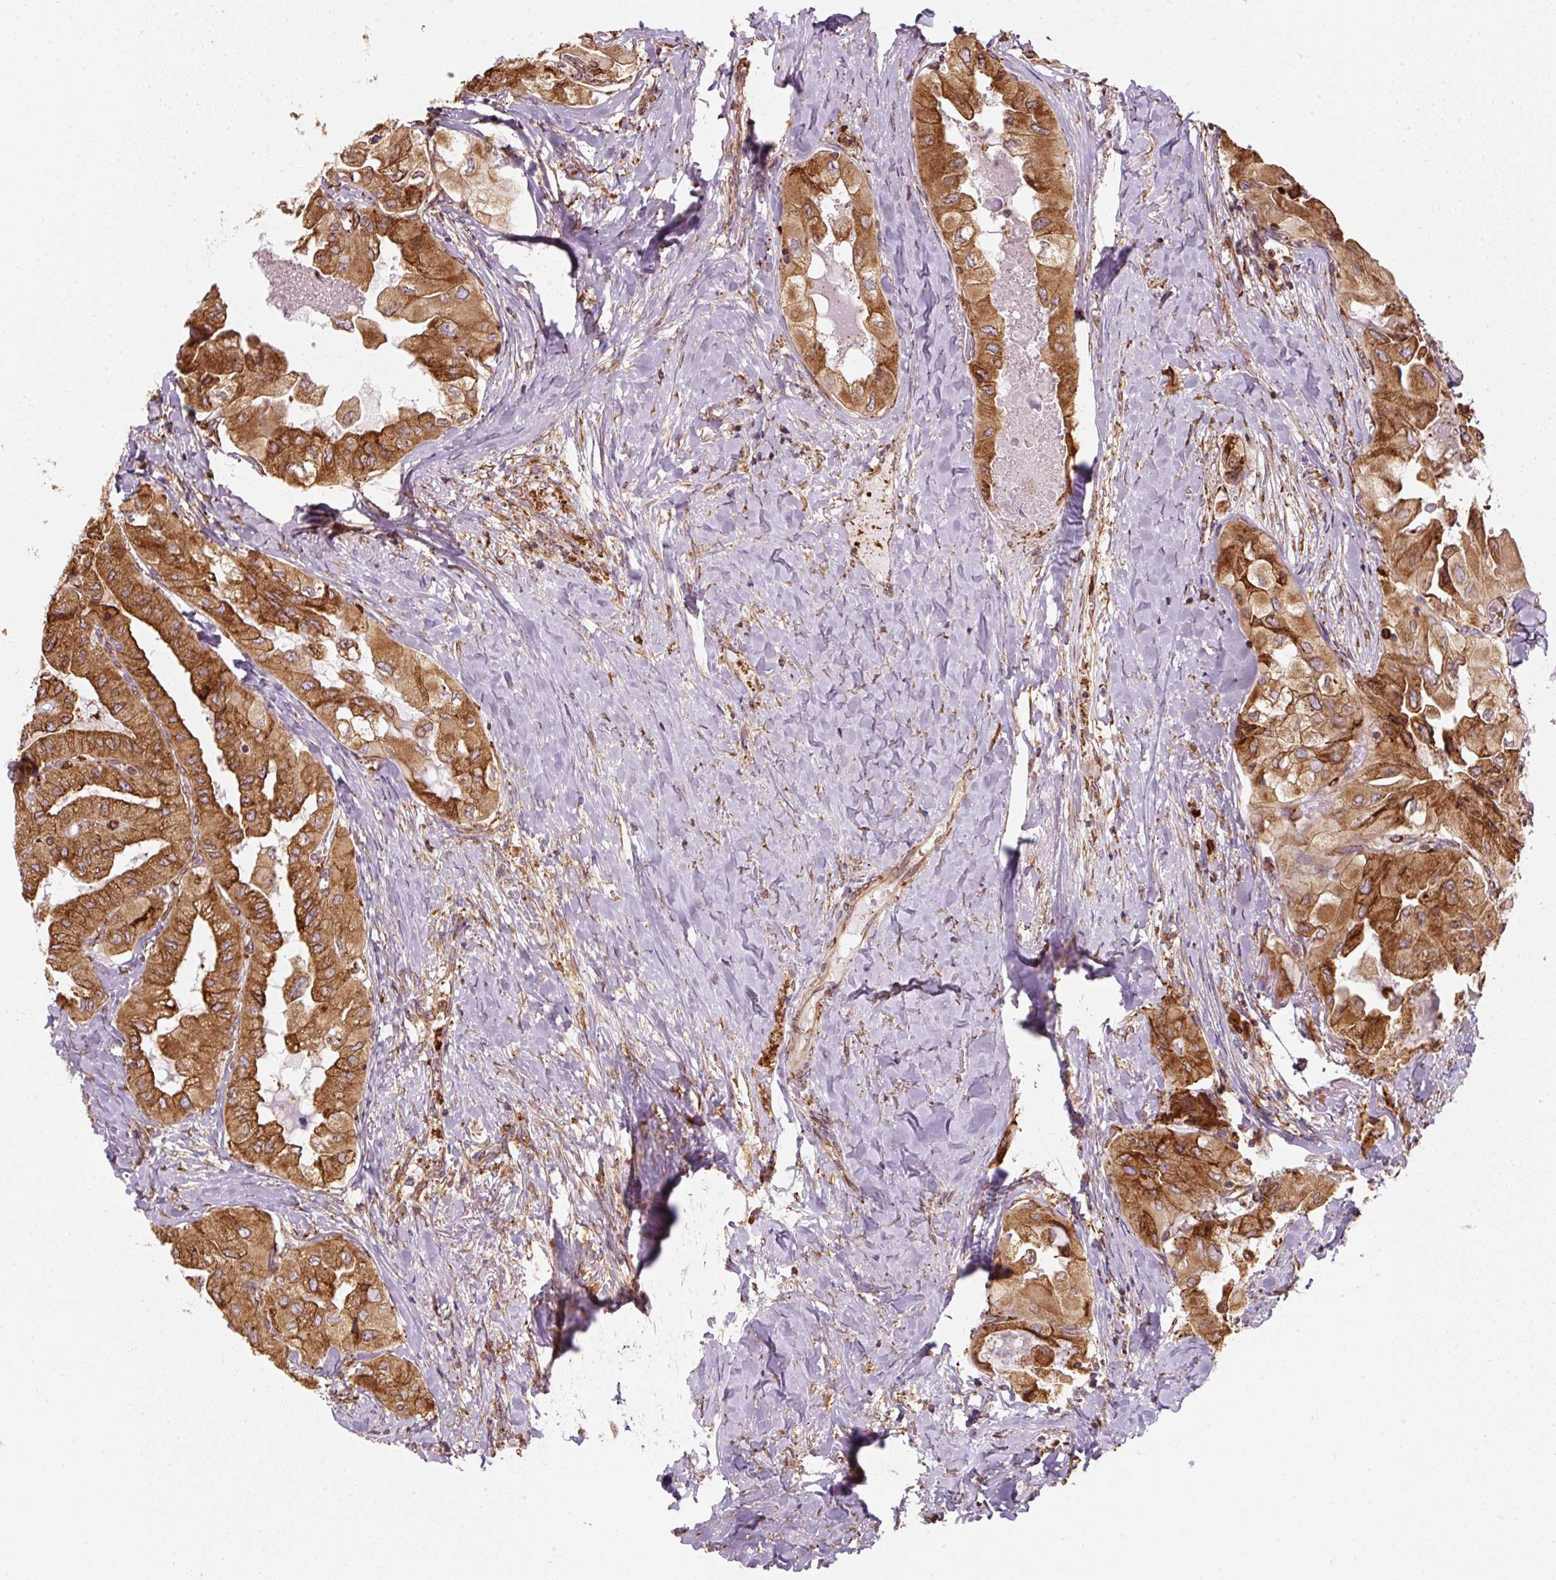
{"staining": {"intensity": "strong", "quantity": ">75%", "location": "cytoplasmic/membranous"}, "tissue": "thyroid cancer", "cell_type": "Tumor cells", "image_type": "cancer", "snomed": [{"axis": "morphology", "description": "Normal tissue, NOS"}, {"axis": "morphology", "description": "Papillary adenocarcinoma, NOS"}, {"axis": "topography", "description": "Thyroid gland"}], "caption": "This micrograph shows immunohistochemistry staining of thyroid cancer, with high strong cytoplasmic/membranous staining in about >75% of tumor cells.", "gene": "PRKCSH", "patient": {"sex": "female", "age": 59}}